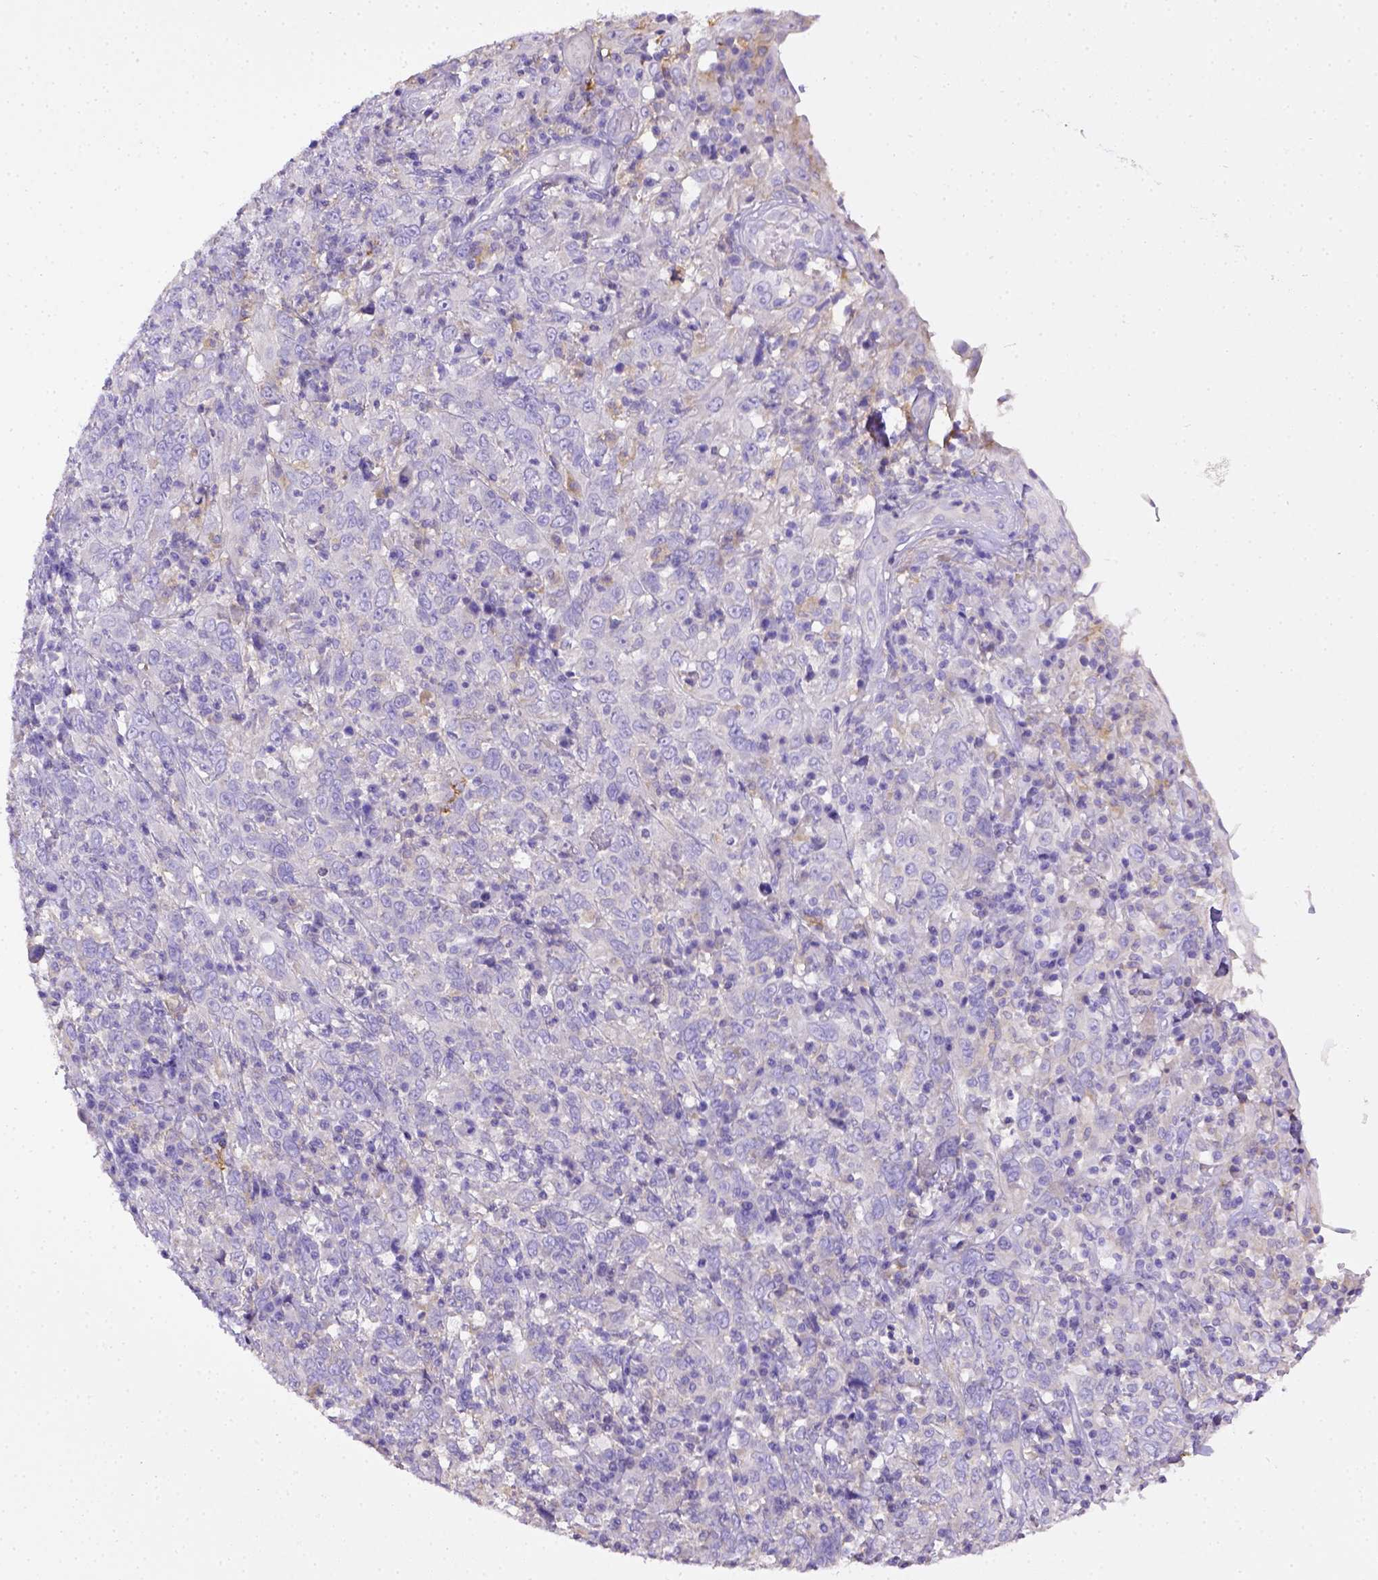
{"staining": {"intensity": "negative", "quantity": "none", "location": "none"}, "tissue": "cervical cancer", "cell_type": "Tumor cells", "image_type": "cancer", "snomed": [{"axis": "morphology", "description": "Squamous cell carcinoma, NOS"}, {"axis": "topography", "description": "Cervix"}], "caption": "Protein analysis of cervical cancer shows no significant positivity in tumor cells.", "gene": "CD40", "patient": {"sex": "female", "age": 46}}